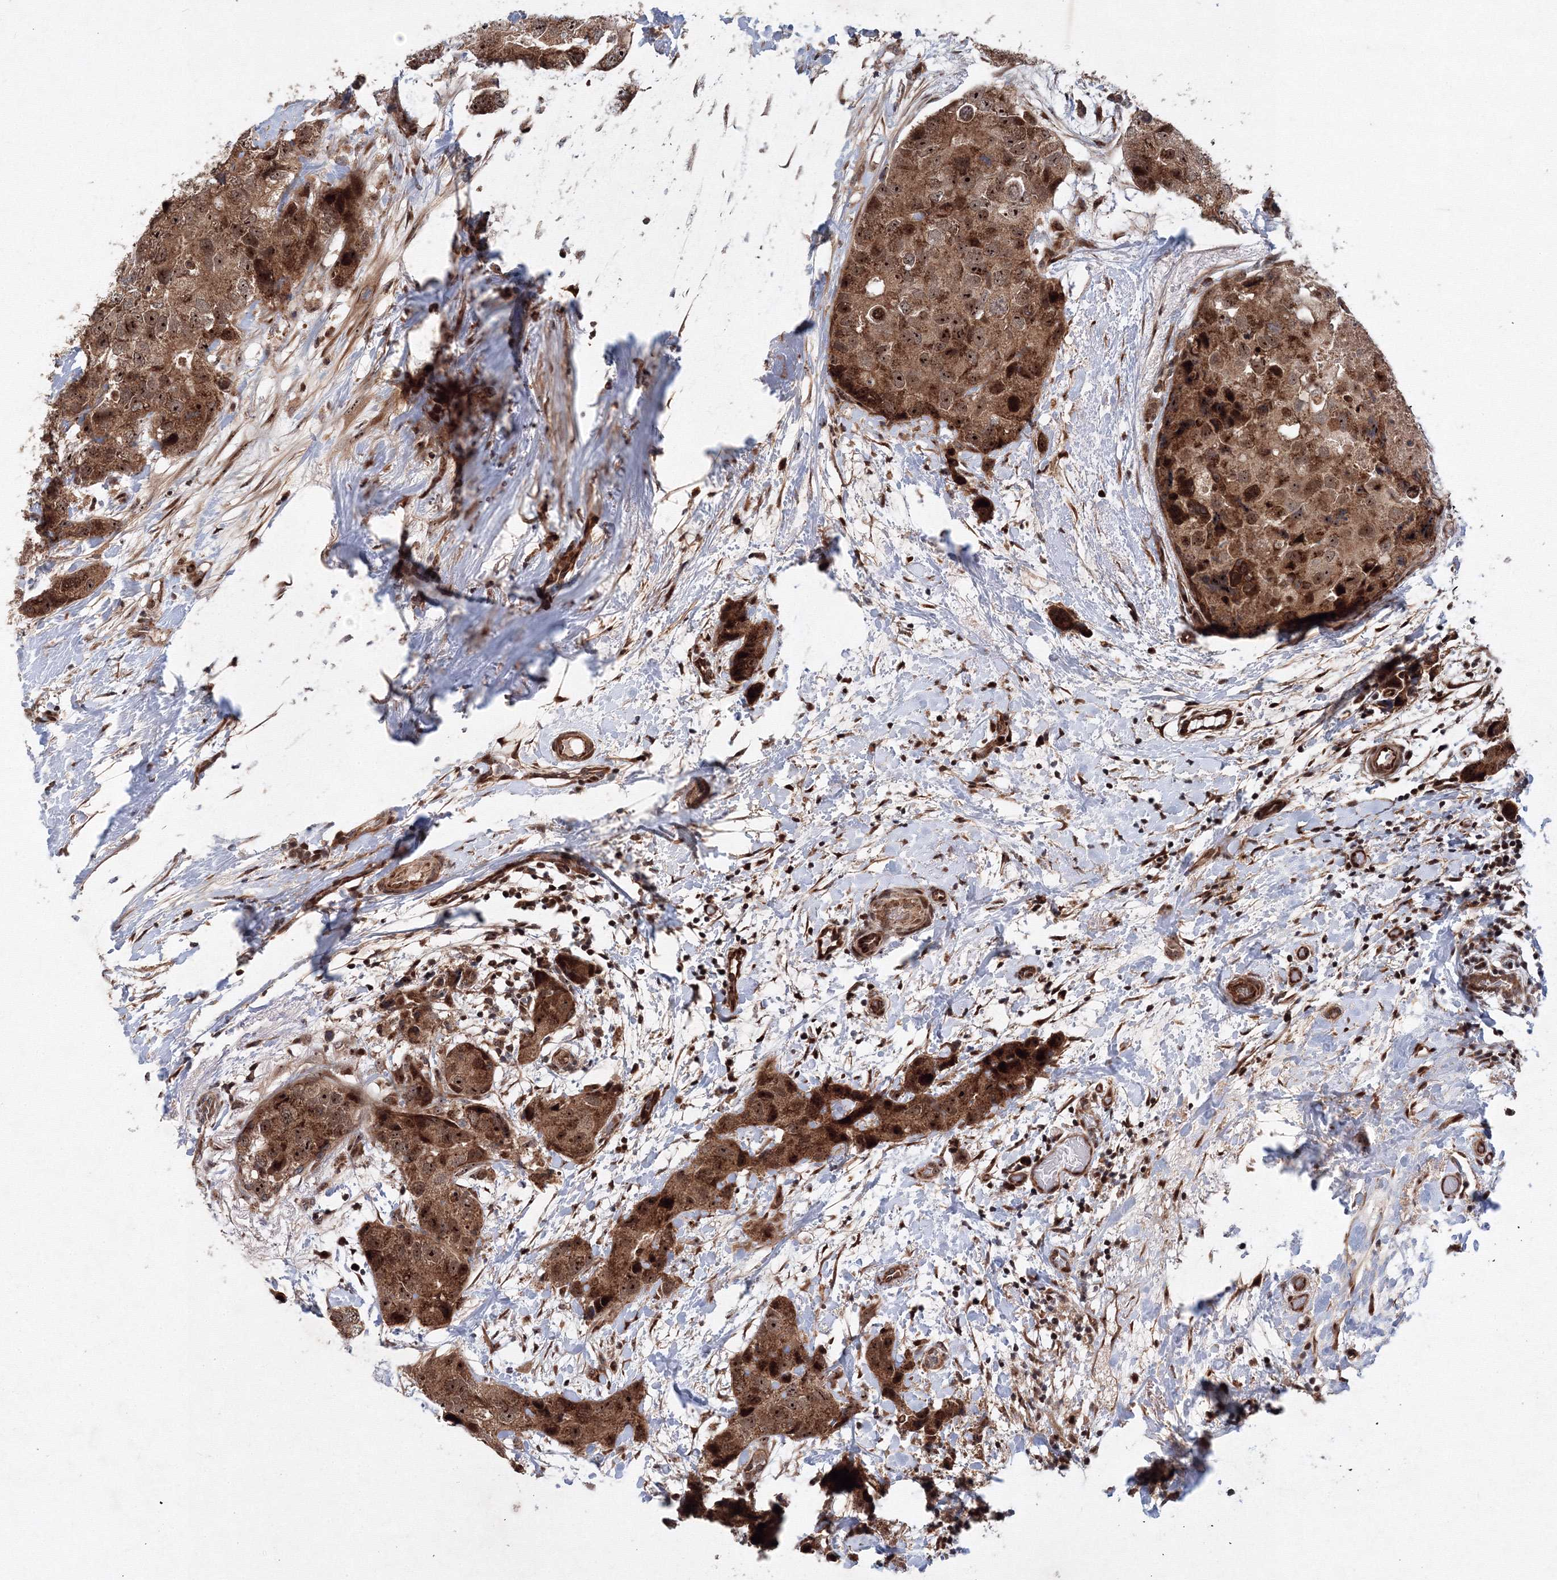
{"staining": {"intensity": "strong", "quantity": ">75%", "location": "cytoplasmic/membranous,nuclear"}, "tissue": "breast cancer", "cell_type": "Tumor cells", "image_type": "cancer", "snomed": [{"axis": "morphology", "description": "Duct carcinoma"}, {"axis": "topography", "description": "Breast"}], "caption": "The image shows staining of breast intraductal carcinoma, revealing strong cytoplasmic/membranous and nuclear protein staining (brown color) within tumor cells.", "gene": "ANKAR", "patient": {"sex": "female", "age": 62}}